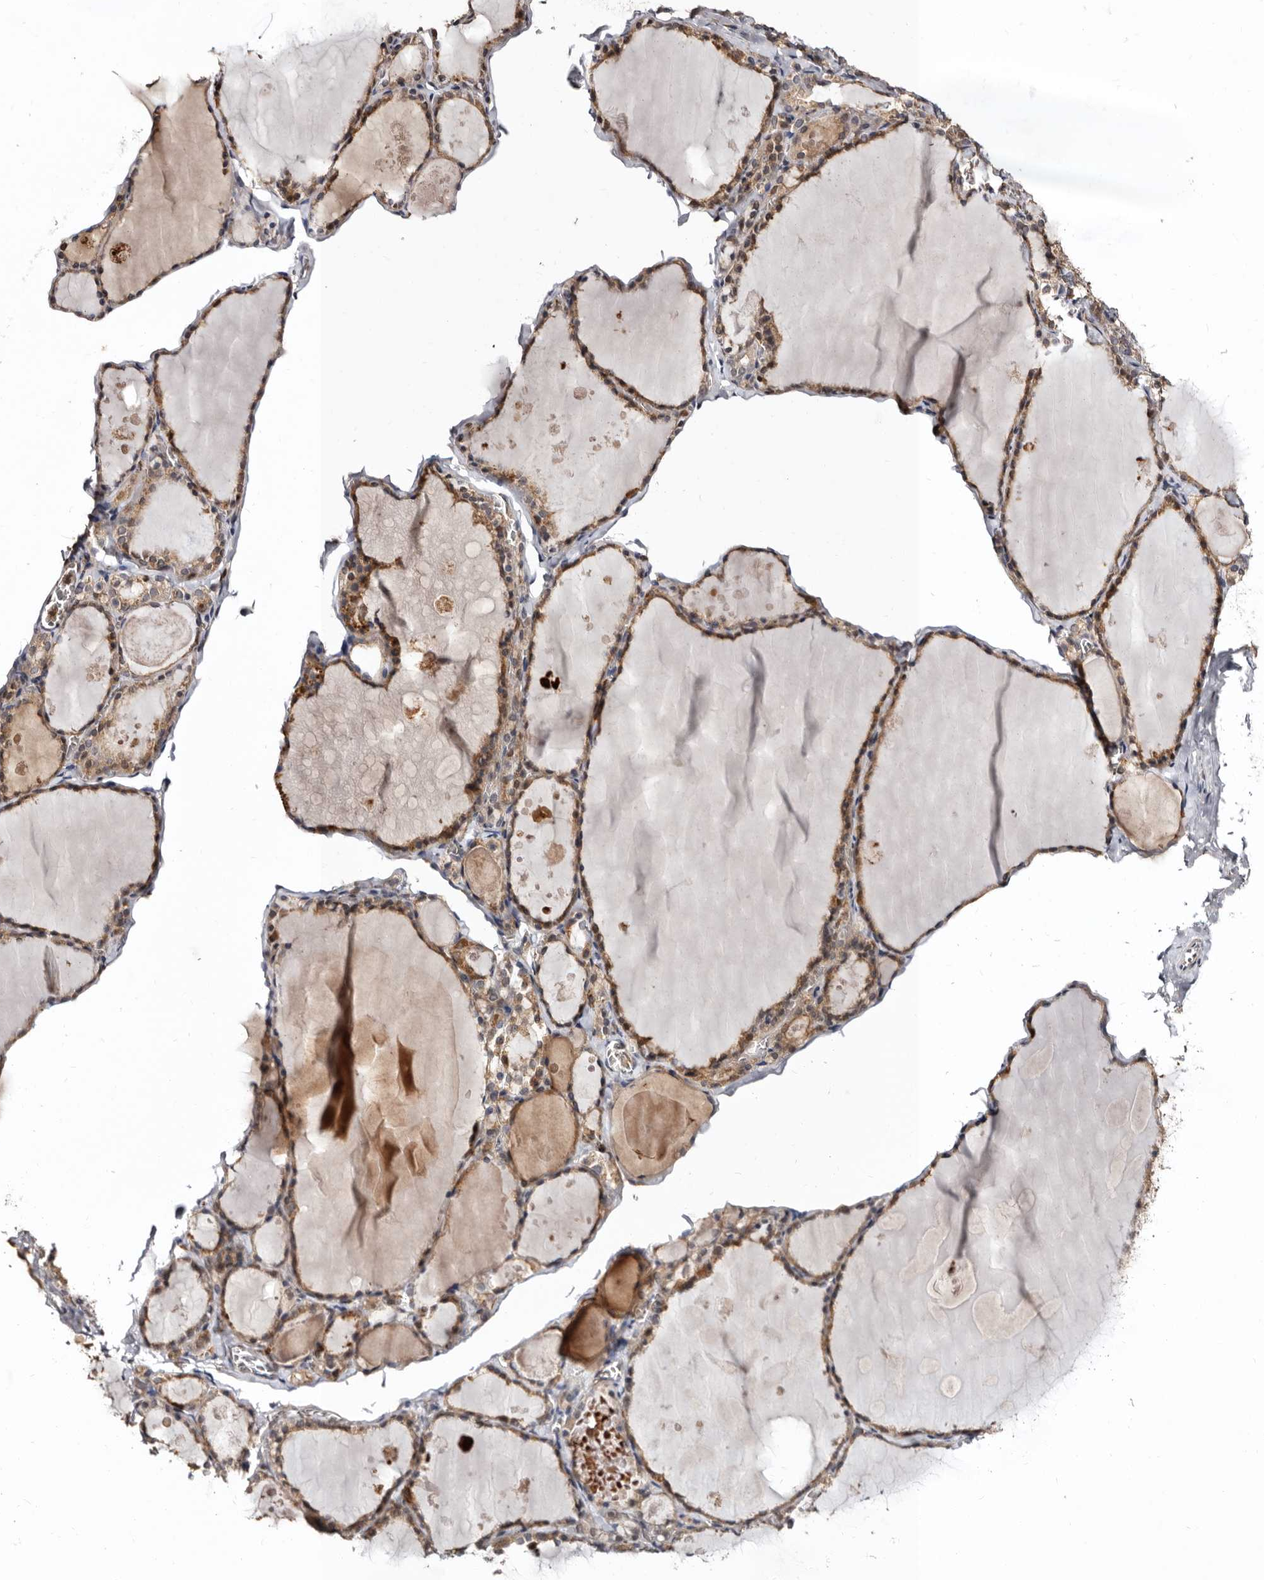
{"staining": {"intensity": "moderate", "quantity": ">75%", "location": "cytoplasmic/membranous"}, "tissue": "thyroid gland", "cell_type": "Glandular cells", "image_type": "normal", "snomed": [{"axis": "morphology", "description": "Normal tissue, NOS"}, {"axis": "topography", "description": "Thyroid gland"}], "caption": "A histopathology image of human thyroid gland stained for a protein demonstrates moderate cytoplasmic/membranous brown staining in glandular cells. (DAB (3,3'-diaminobenzidine) = brown stain, brightfield microscopy at high magnification).", "gene": "BAX", "patient": {"sex": "male", "age": 56}}